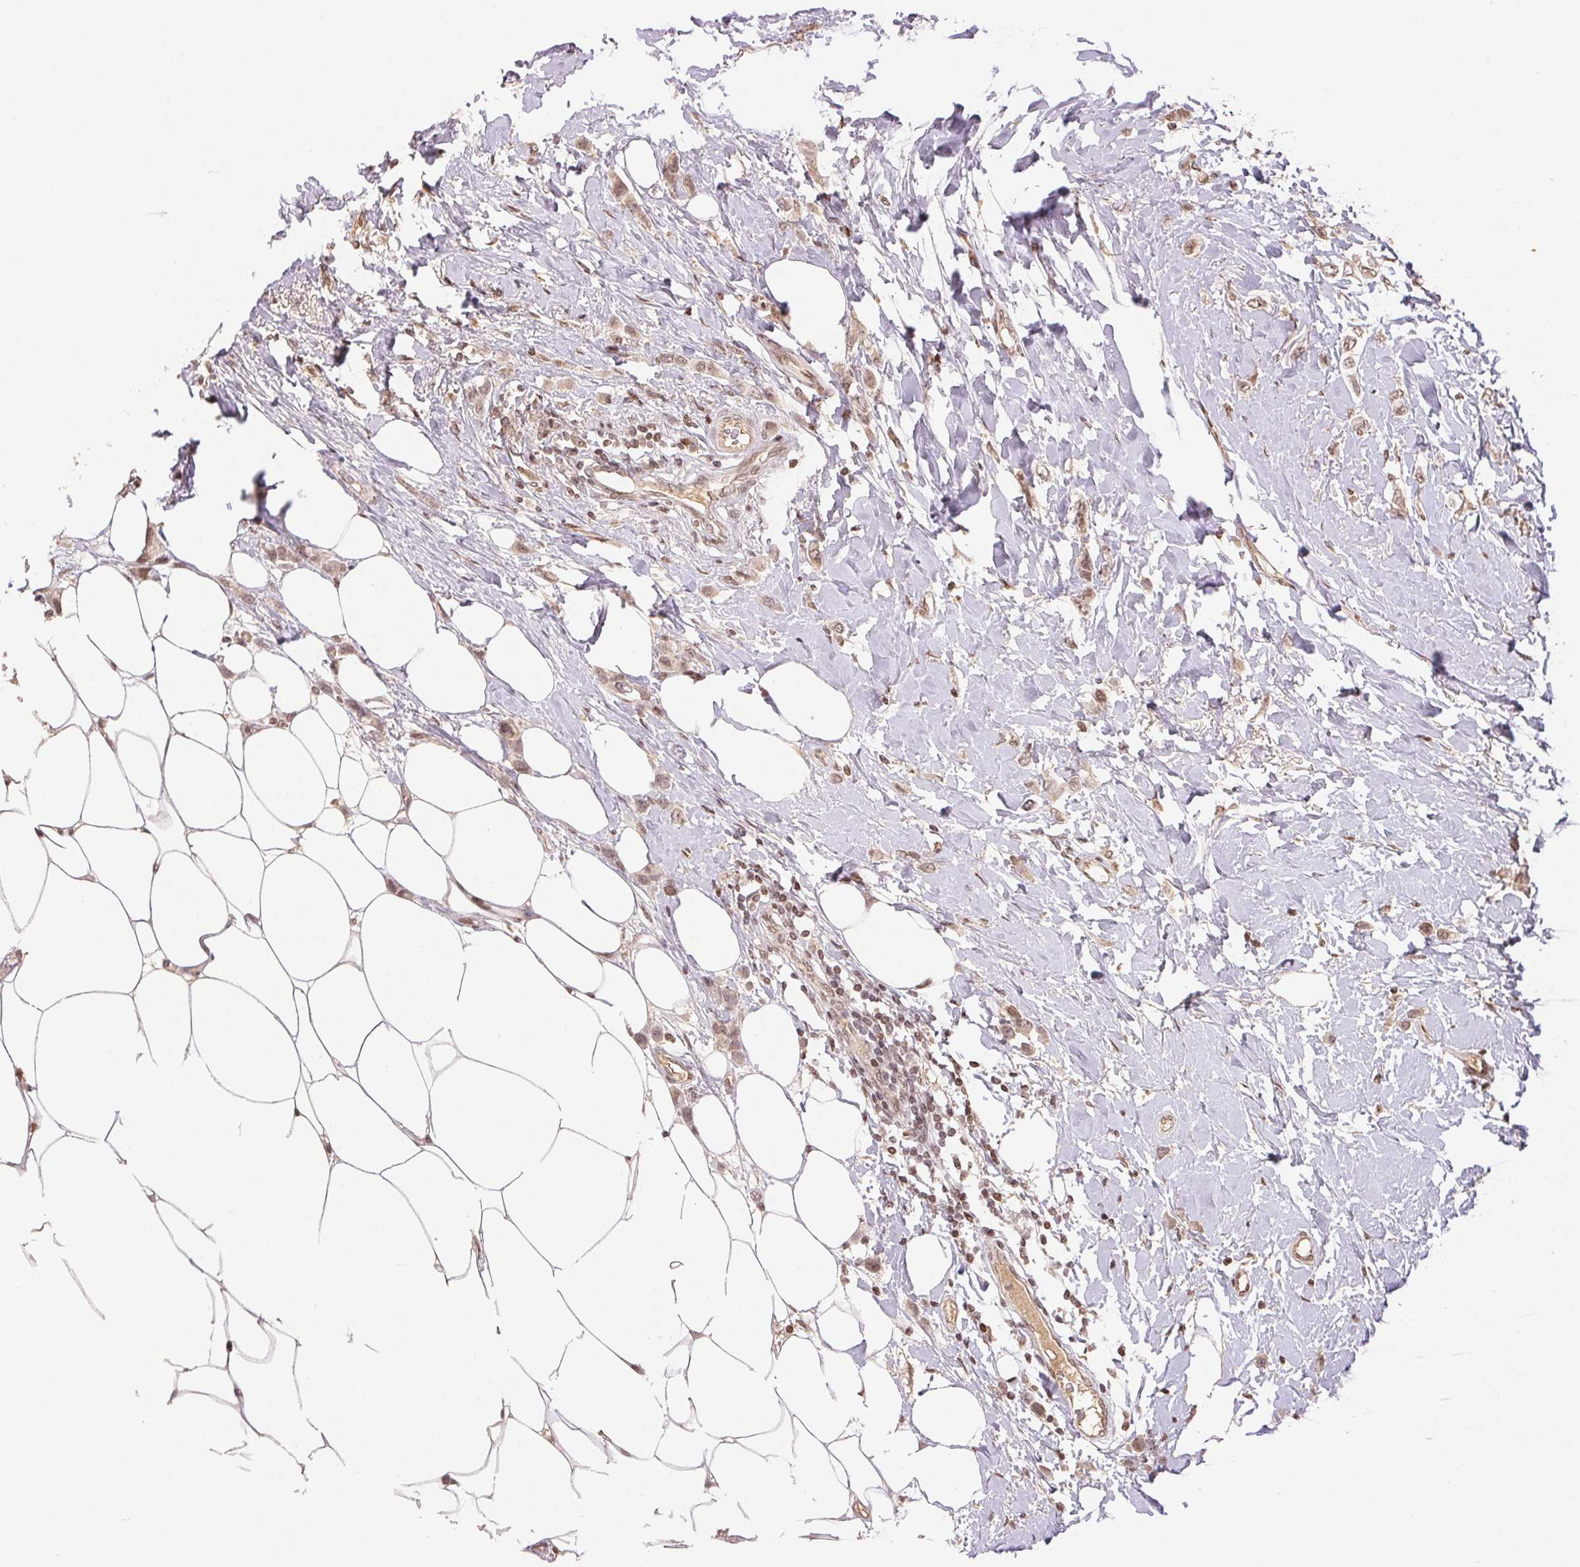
{"staining": {"intensity": "weak", "quantity": ">75%", "location": "nuclear"}, "tissue": "breast cancer", "cell_type": "Tumor cells", "image_type": "cancer", "snomed": [{"axis": "morphology", "description": "Lobular carcinoma"}, {"axis": "topography", "description": "Breast"}], "caption": "Breast lobular carcinoma tissue exhibits weak nuclear staining in approximately >75% of tumor cells, visualized by immunohistochemistry.", "gene": "MAPKAPK2", "patient": {"sex": "female", "age": 66}}